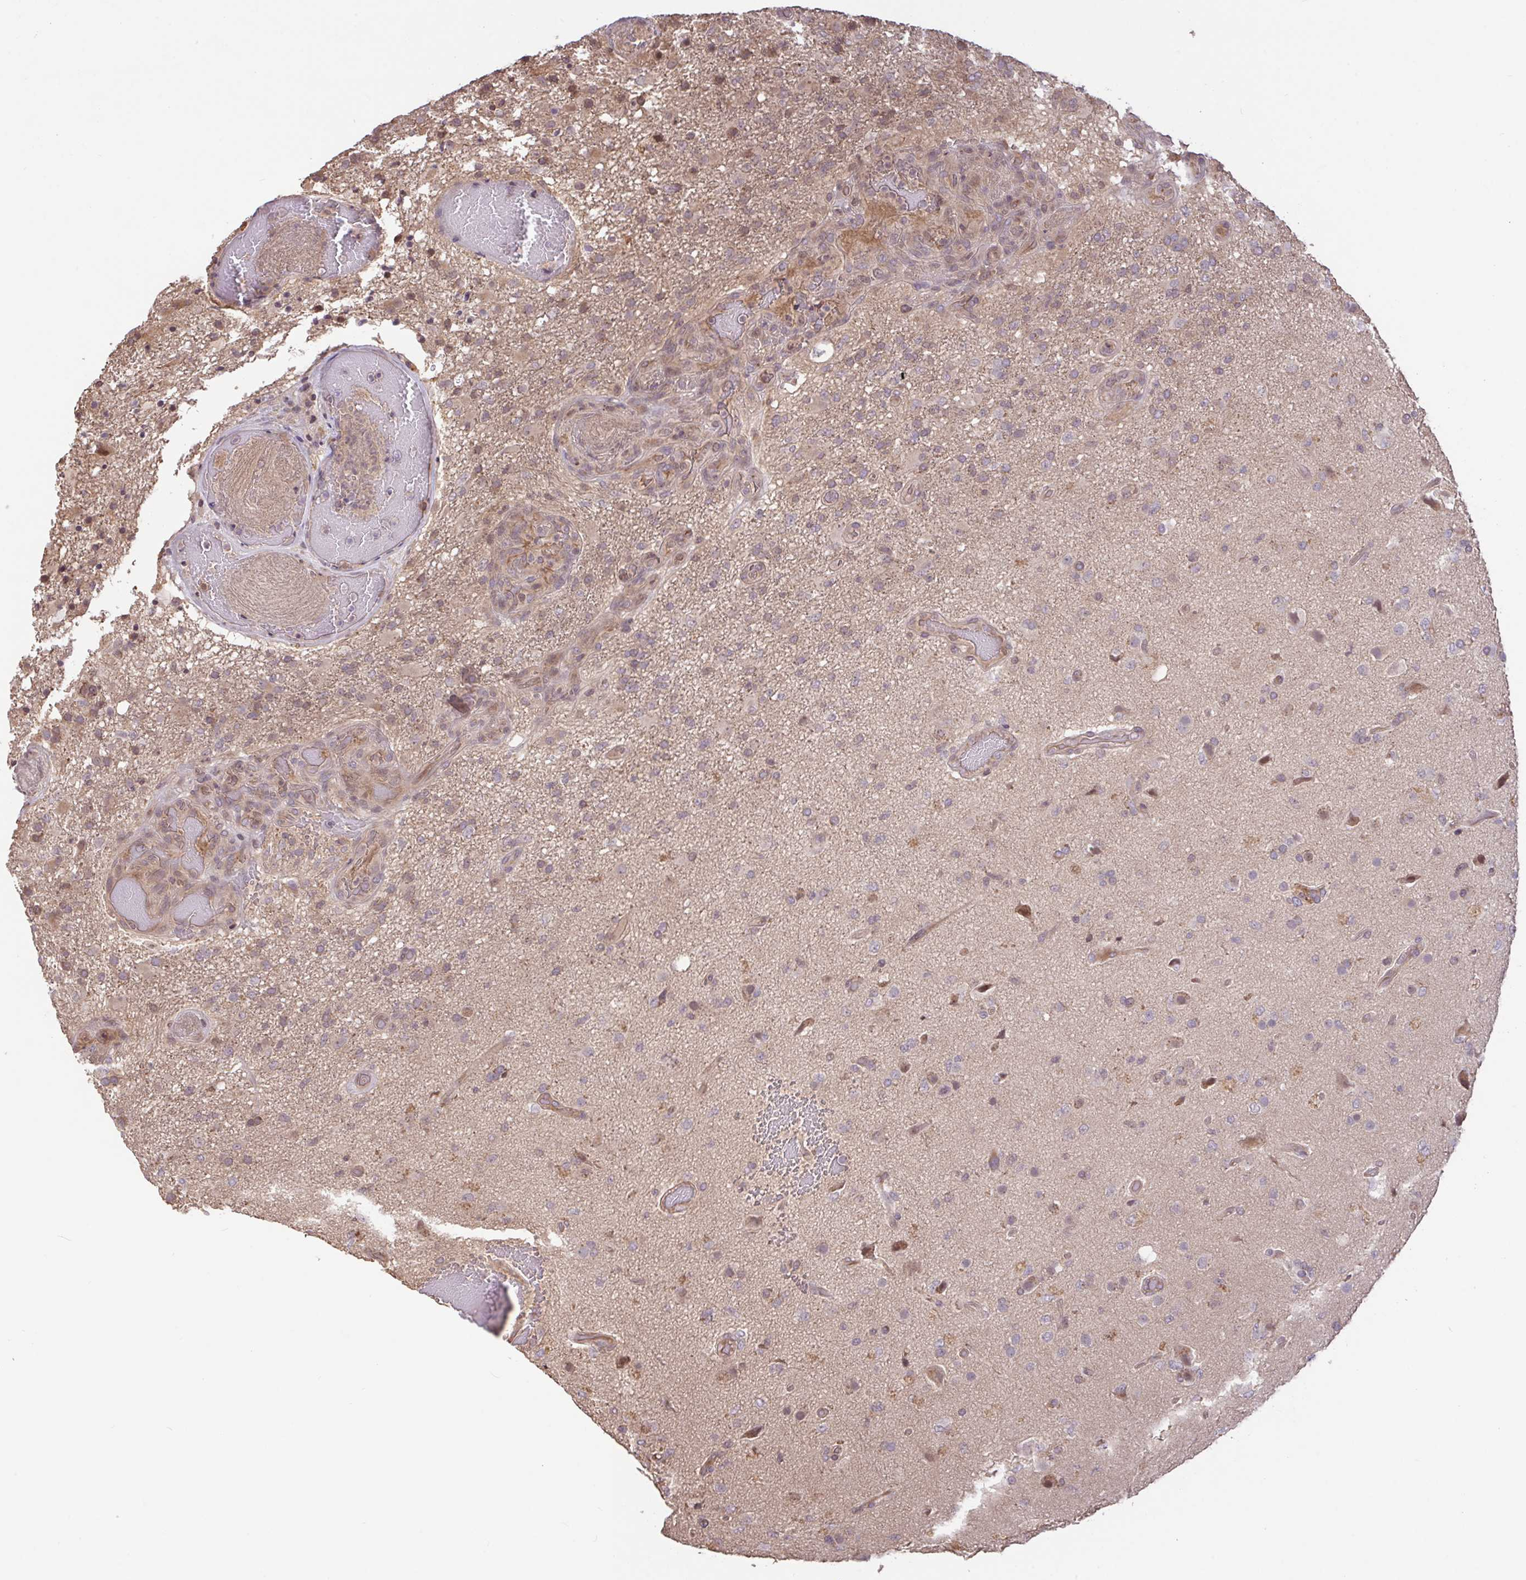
{"staining": {"intensity": "negative", "quantity": "none", "location": "none"}, "tissue": "glioma", "cell_type": "Tumor cells", "image_type": "cancer", "snomed": [{"axis": "morphology", "description": "Glioma, malignant, High grade"}, {"axis": "topography", "description": "Brain"}], "caption": "This is an IHC photomicrograph of glioma. There is no positivity in tumor cells.", "gene": "FCER1A", "patient": {"sex": "female", "age": 74}}